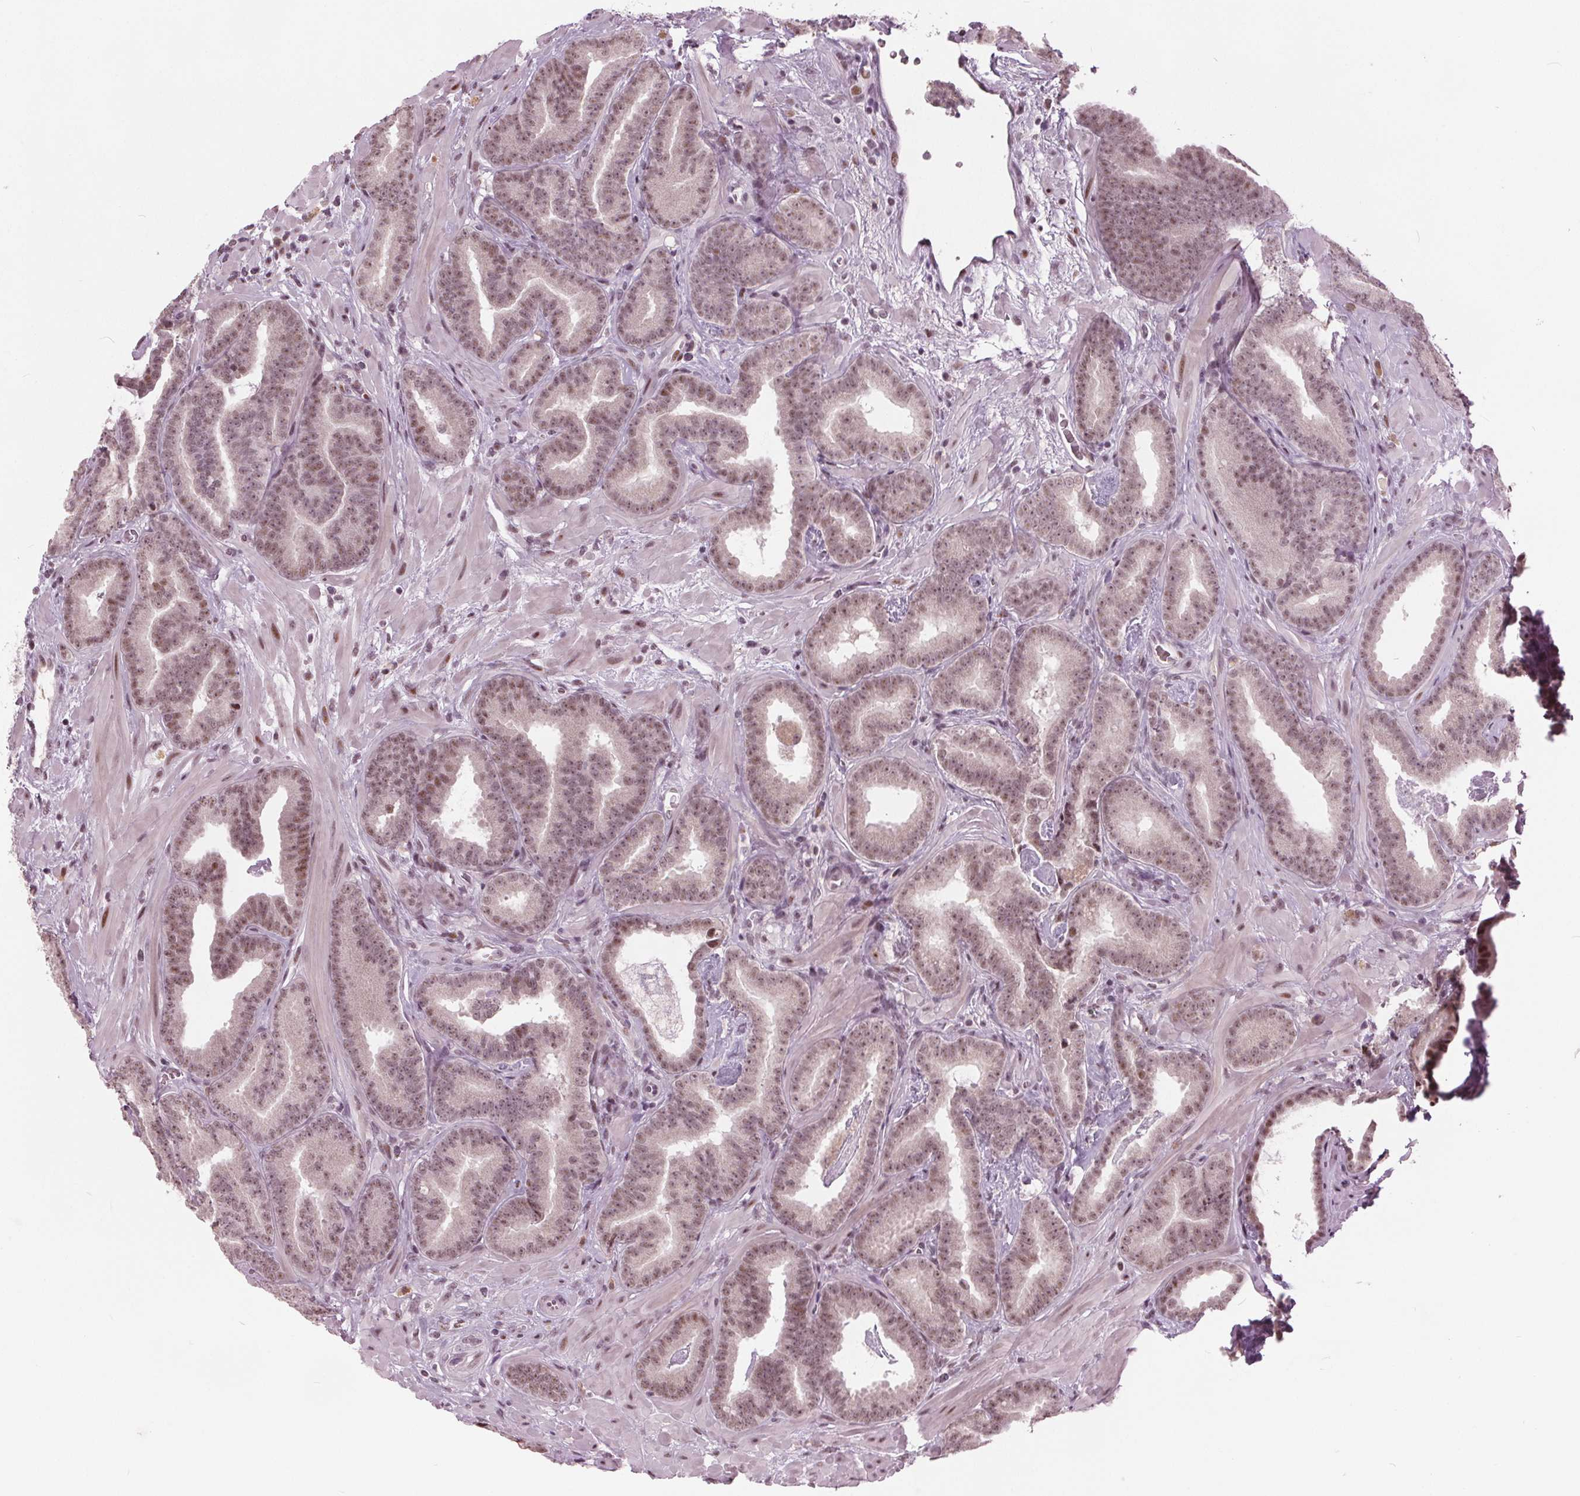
{"staining": {"intensity": "moderate", "quantity": ">75%", "location": "nuclear"}, "tissue": "prostate cancer", "cell_type": "Tumor cells", "image_type": "cancer", "snomed": [{"axis": "morphology", "description": "Adenocarcinoma, Low grade"}, {"axis": "topography", "description": "Prostate"}], "caption": "Prostate low-grade adenocarcinoma stained with immunohistochemistry (IHC) shows moderate nuclear staining in about >75% of tumor cells.", "gene": "TTC34", "patient": {"sex": "male", "age": 63}}